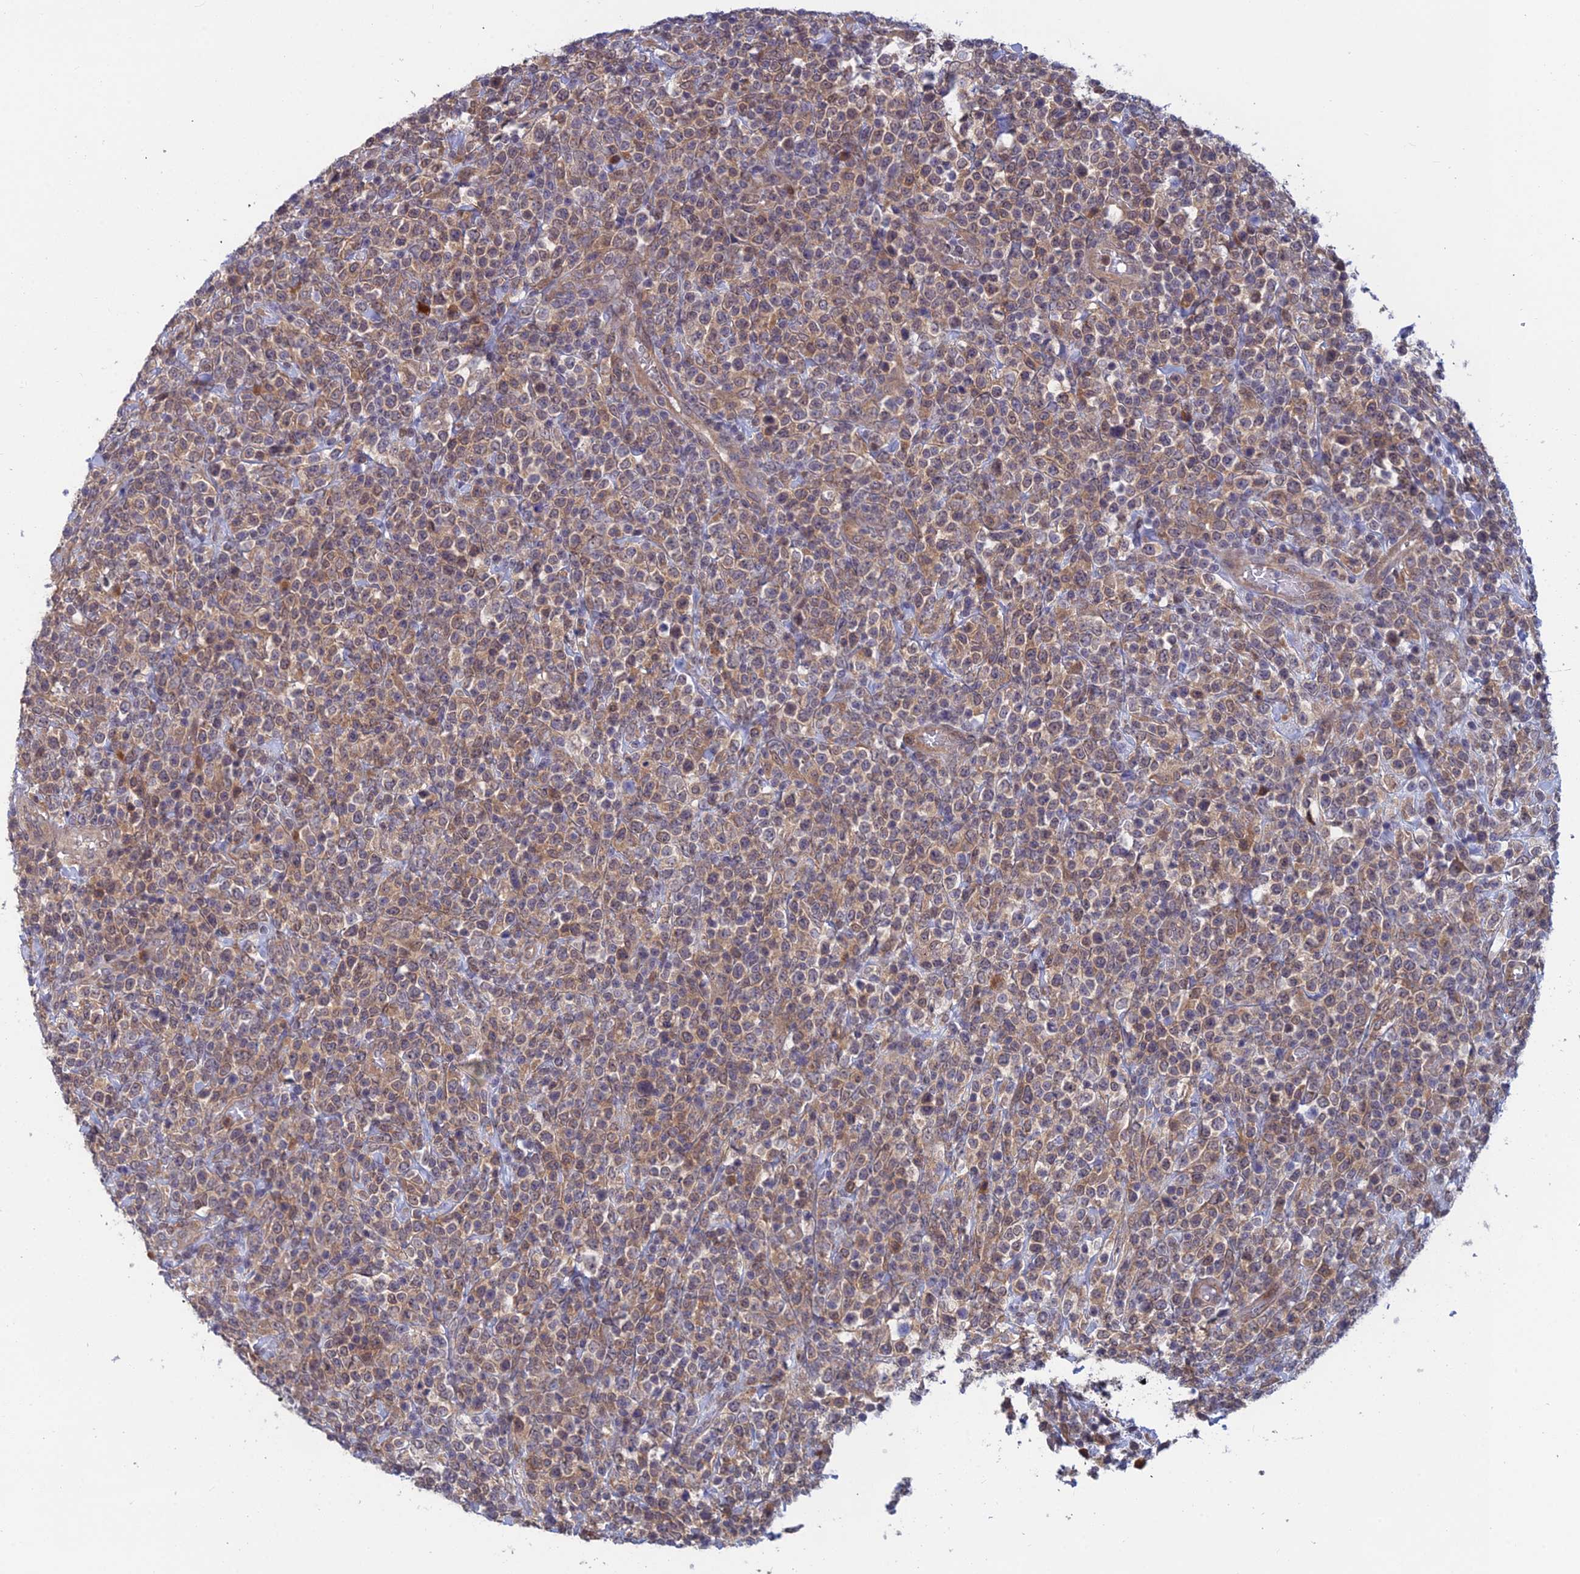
{"staining": {"intensity": "weak", "quantity": "25%-75%", "location": "cytoplasmic/membranous"}, "tissue": "lymphoma", "cell_type": "Tumor cells", "image_type": "cancer", "snomed": [{"axis": "morphology", "description": "Malignant lymphoma, non-Hodgkin's type, High grade"}, {"axis": "topography", "description": "Colon"}], "caption": "Protein analysis of malignant lymphoma, non-Hodgkin's type (high-grade) tissue demonstrates weak cytoplasmic/membranous staining in approximately 25%-75% of tumor cells.", "gene": "SRA1", "patient": {"sex": "female", "age": 53}}